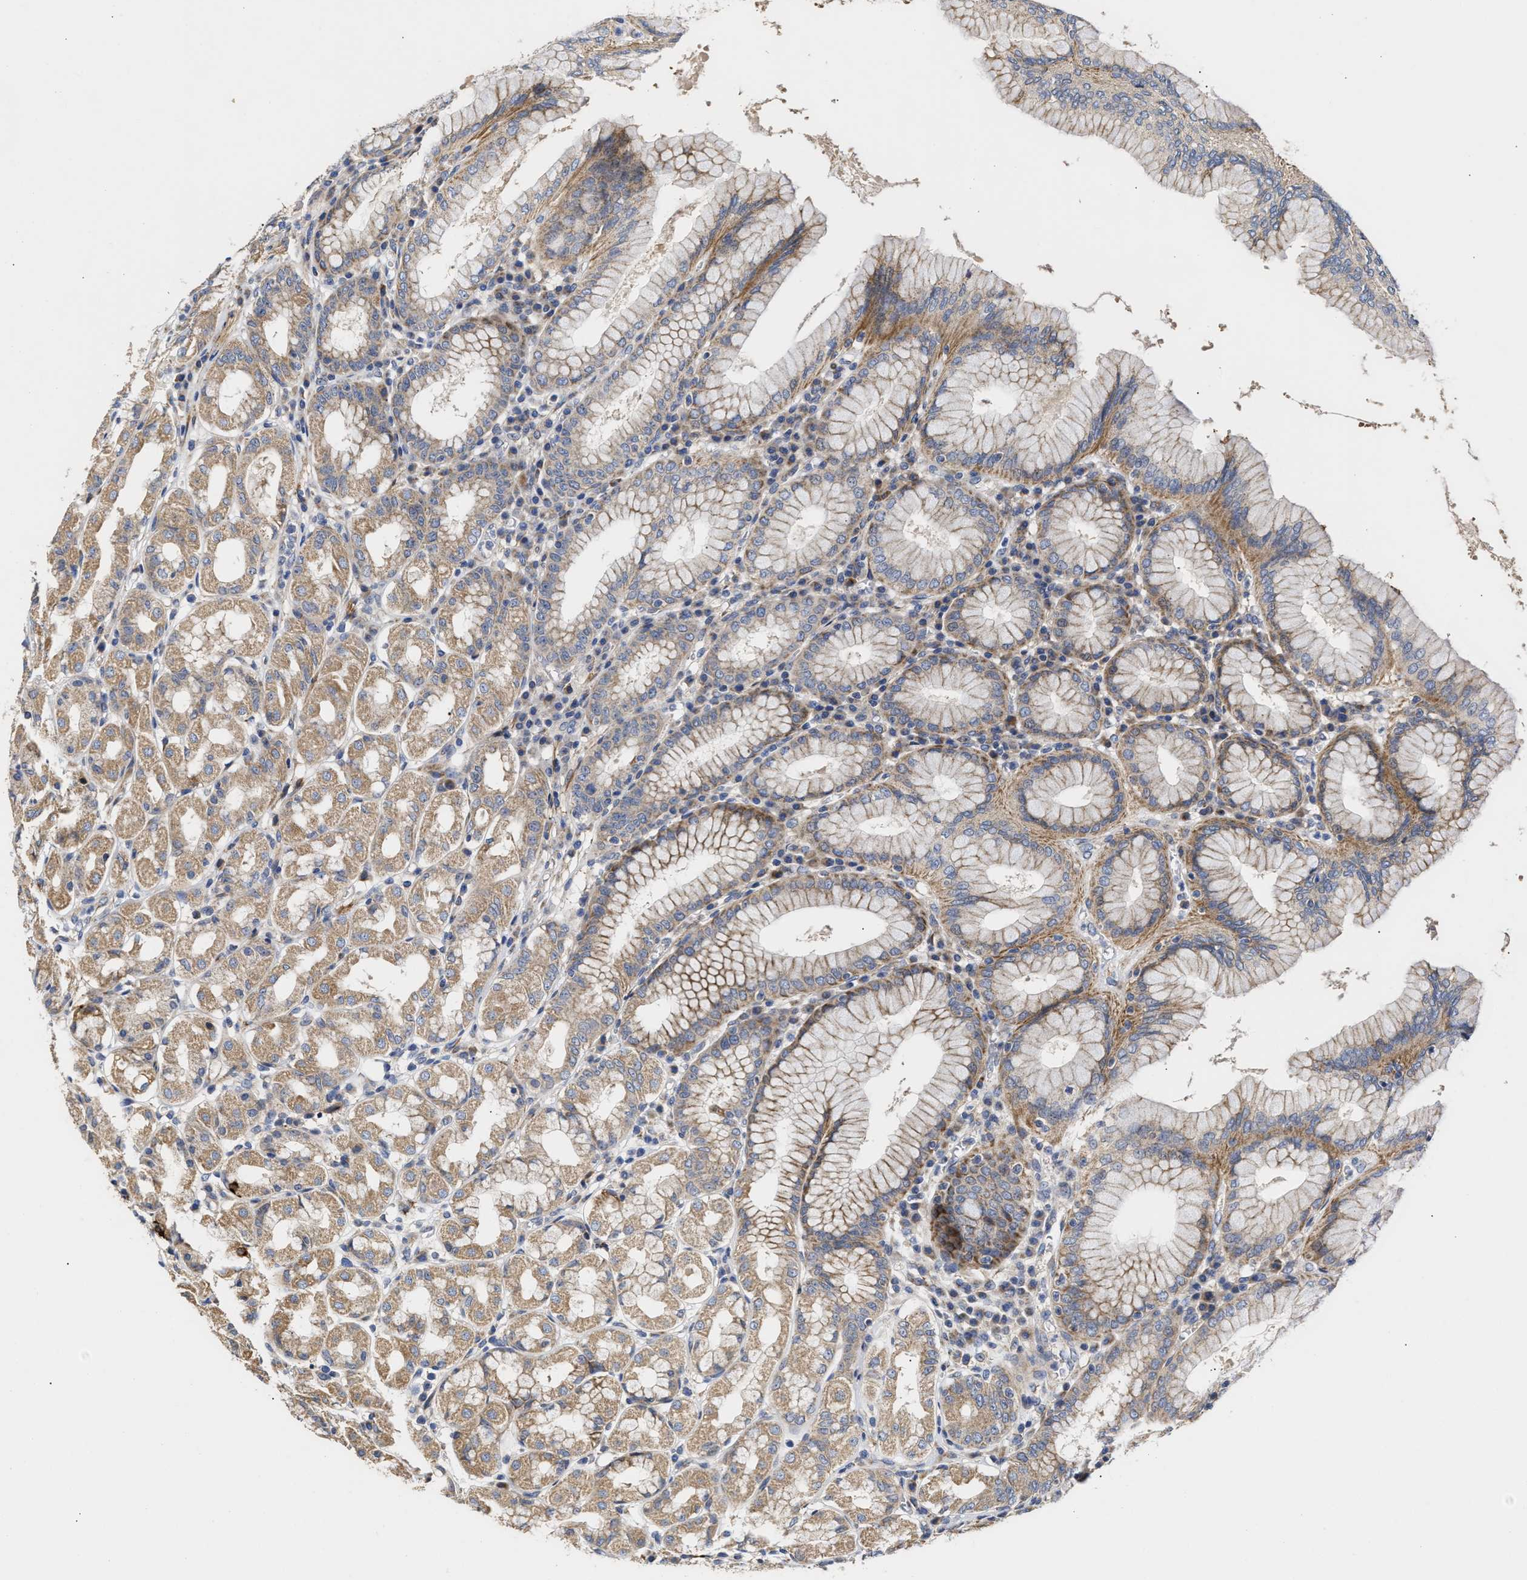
{"staining": {"intensity": "moderate", "quantity": "25%-75%", "location": "cytoplasmic/membranous"}, "tissue": "stomach", "cell_type": "Glandular cells", "image_type": "normal", "snomed": [{"axis": "morphology", "description": "Normal tissue, NOS"}, {"axis": "topography", "description": "Stomach"}, {"axis": "topography", "description": "Stomach, lower"}], "caption": "This image exhibits immunohistochemistry (IHC) staining of normal human stomach, with medium moderate cytoplasmic/membranous expression in approximately 25%-75% of glandular cells.", "gene": "MALSU1", "patient": {"sex": "female", "age": 56}}